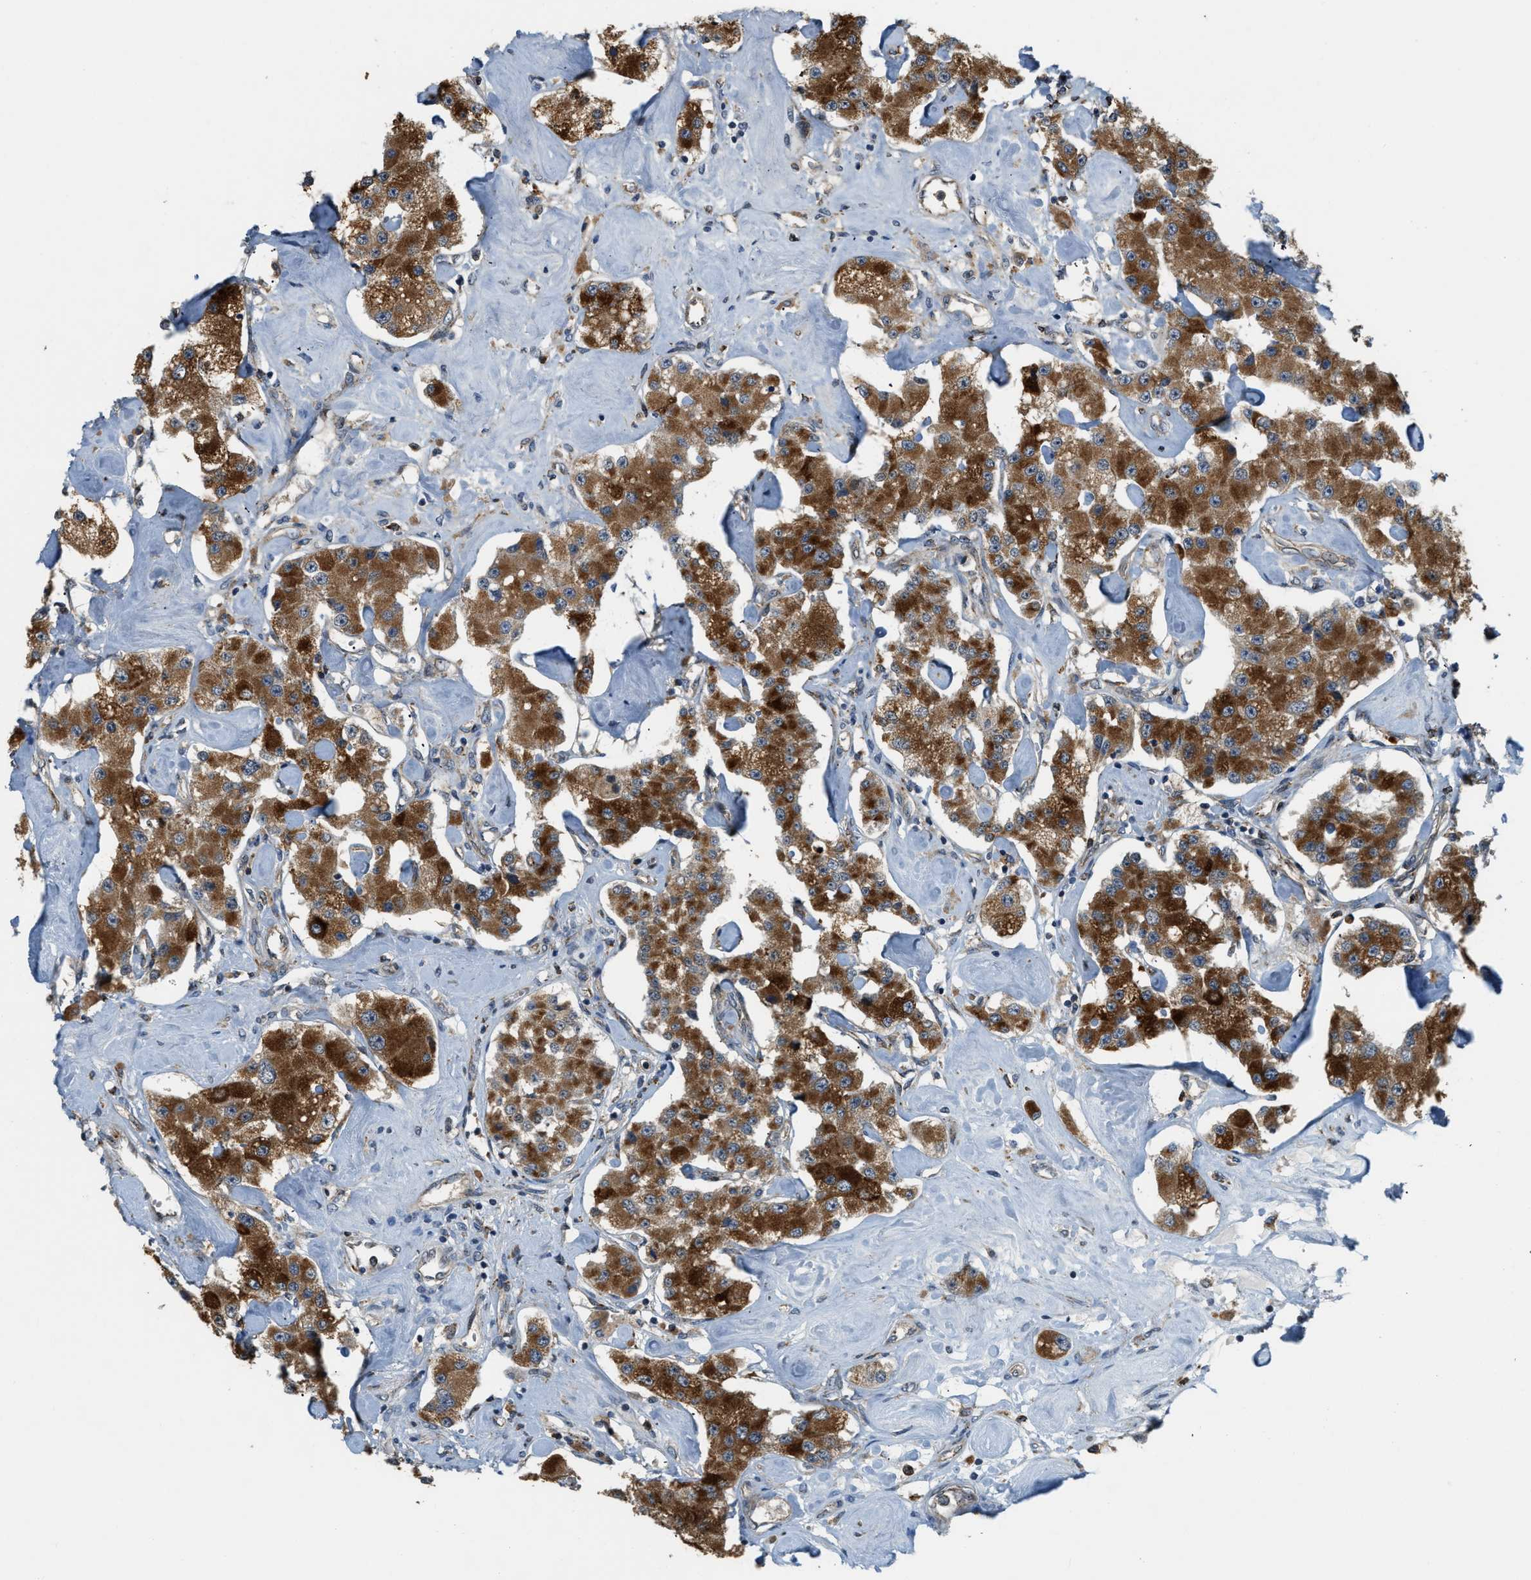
{"staining": {"intensity": "moderate", "quantity": ">75%", "location": "cytoplasmic/membranous"}, "tissue": "carcinoid", "cell_type": "Tumor cells", "image_type": "cancer", "snomed": [{"axis": "morphology", "description": "Carcinoid, malignant, NOS"}, {"axis": "topography", "description": "Pancreas"}], "caption": "The image shows immunohistochemical staining of malignant carcinoid. There is moderate cytoplasmic/membranous staining is appreciated in about >75% of tumor cells. The protein of interest is shown in brown color, while the nuclei are stained blue.", "gene": "STARD3NL", "patient": {"sex": "male", "age": 41}}